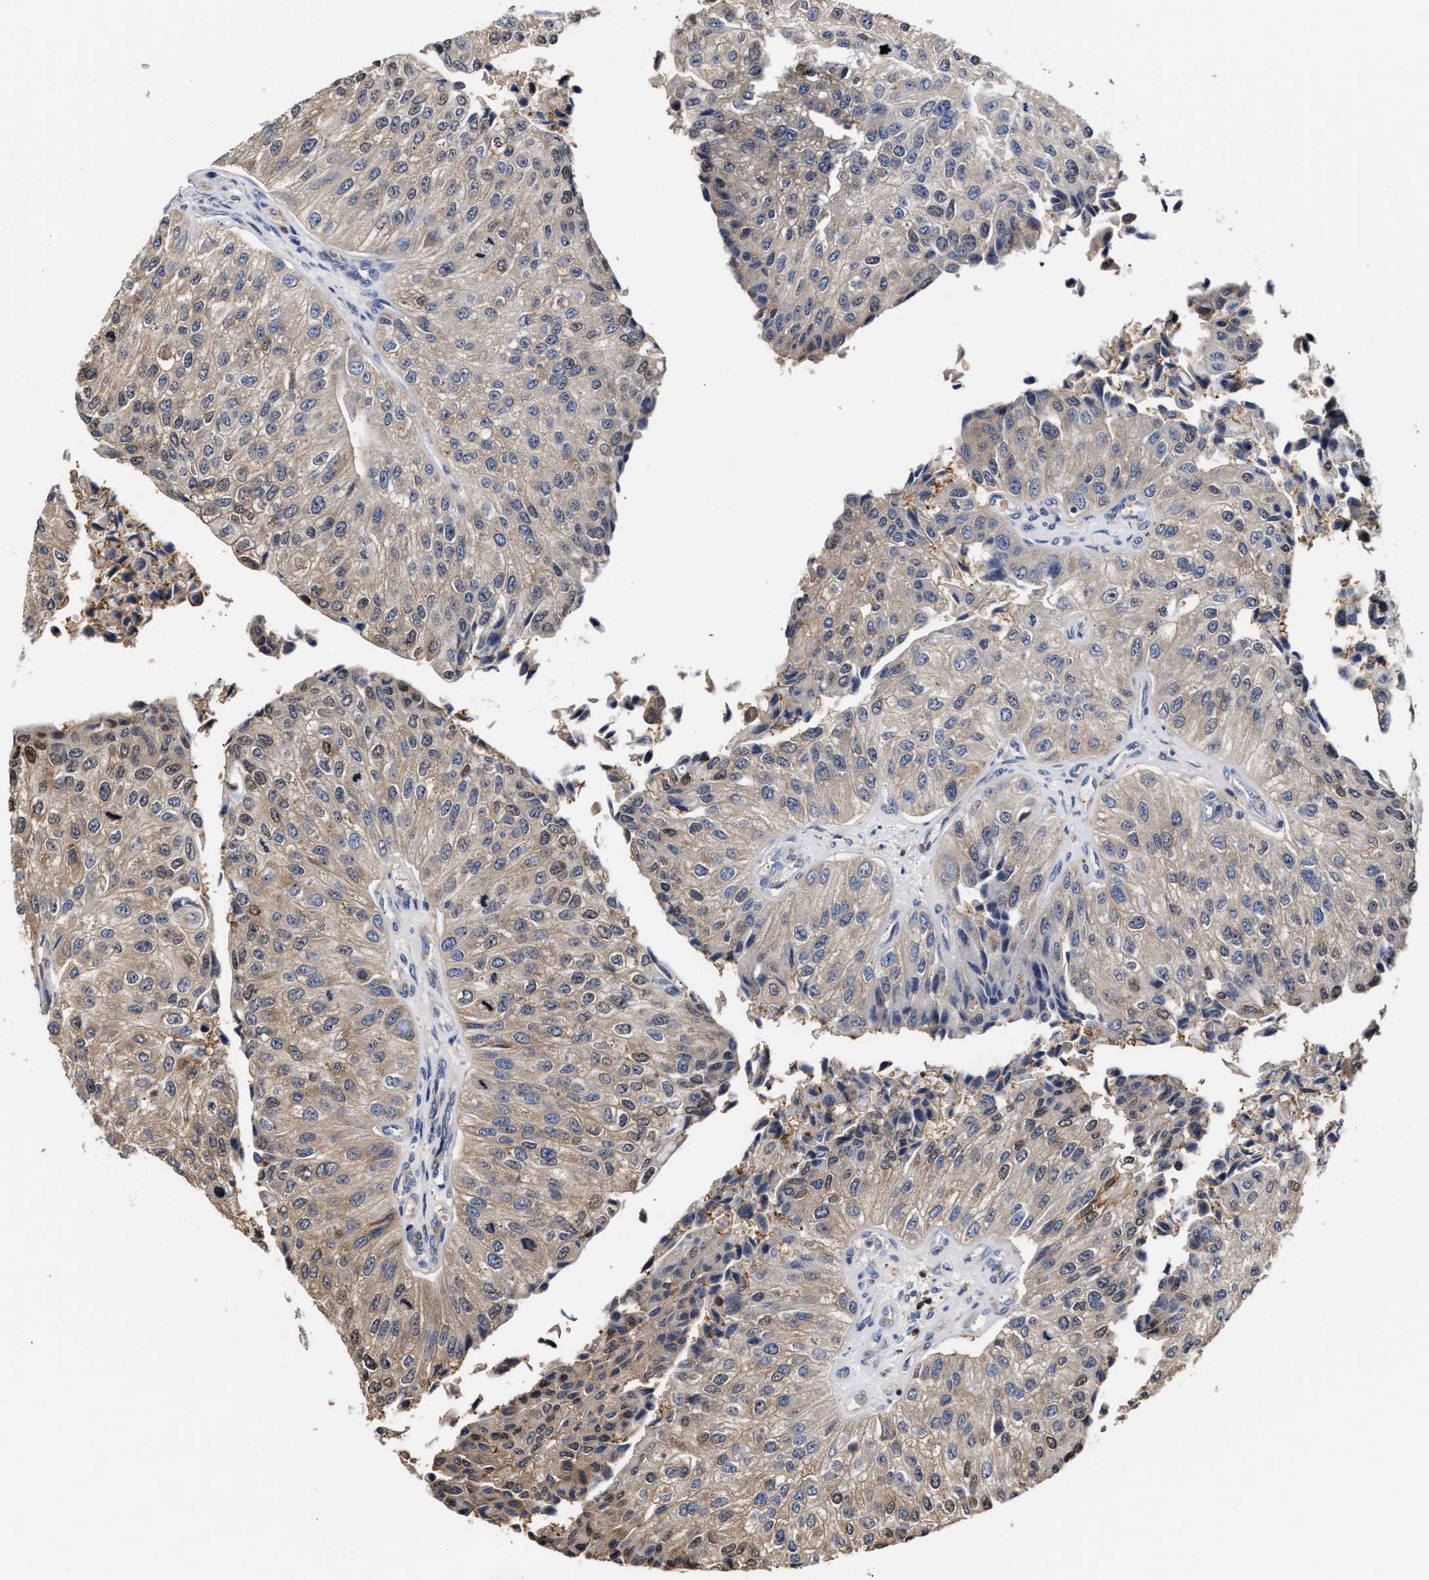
{"staining": {"intensity": "moderate", "quantity": "<25%", "location": "cytoplasmic/membranous"}, "tissue": "urothelial cancer", "cell_type": "Tumor cells", "image_type": "cancer", "snomed": [{"axis": "morphology", "description": "Urothelial carcinoma, High grade"}, {"axis": "topography", "description": "Kidney"}, {"axis": "topography", "description": "Urinary bladder"}], "caption": "Protein staining exhibits moderate cytoplasmic/membranous positivity in approximately <25% of tumor cells in urothelial cancer. Ihc stains the protein of interest in brown and the nuclei are stained blue.", "gene": "KLHDC1", "patient": {"sex": "male", "age": 77}}